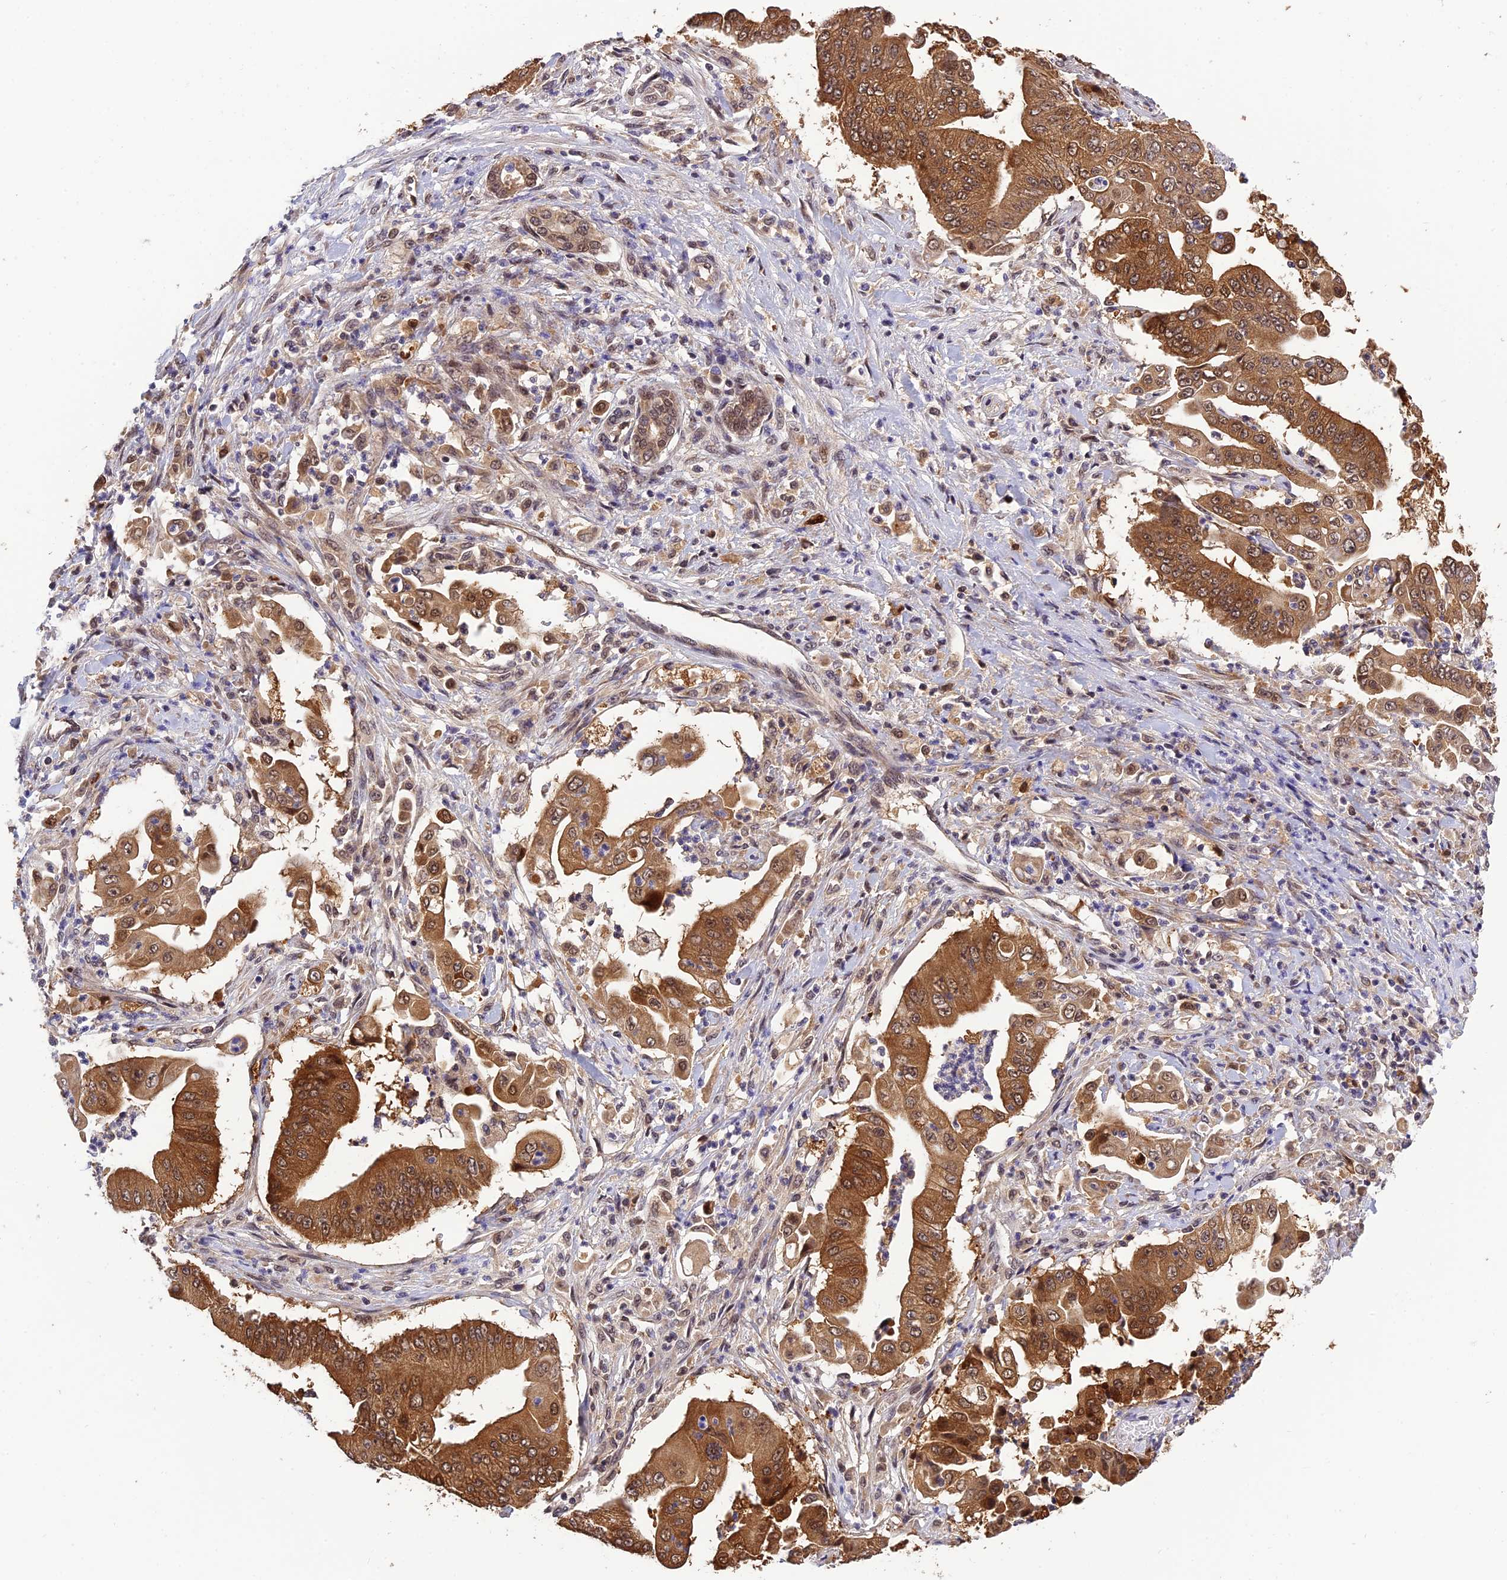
{"staining": {"intensity": "strong", "quantity": ">75%", "location": "cytoplasmic/membranous,nuclear"}, "tissue": "pancreatic cancer", "cell_type": "Tumor cells", "image_type": "cancer", "snomed": [{"axis": "morphology", "description": "Adenocarcinoma, NOS"}, {"axis": "topography", "description": "Pancreas"}], "caption": "Tumor cells display high levels of strong cytoplasmic/membranous and nuclear staining in about >75% of cells in pancreatic adenocarcinoma.", "gene": "MNS1", "patient": {"sex": "female", "age": 77}}